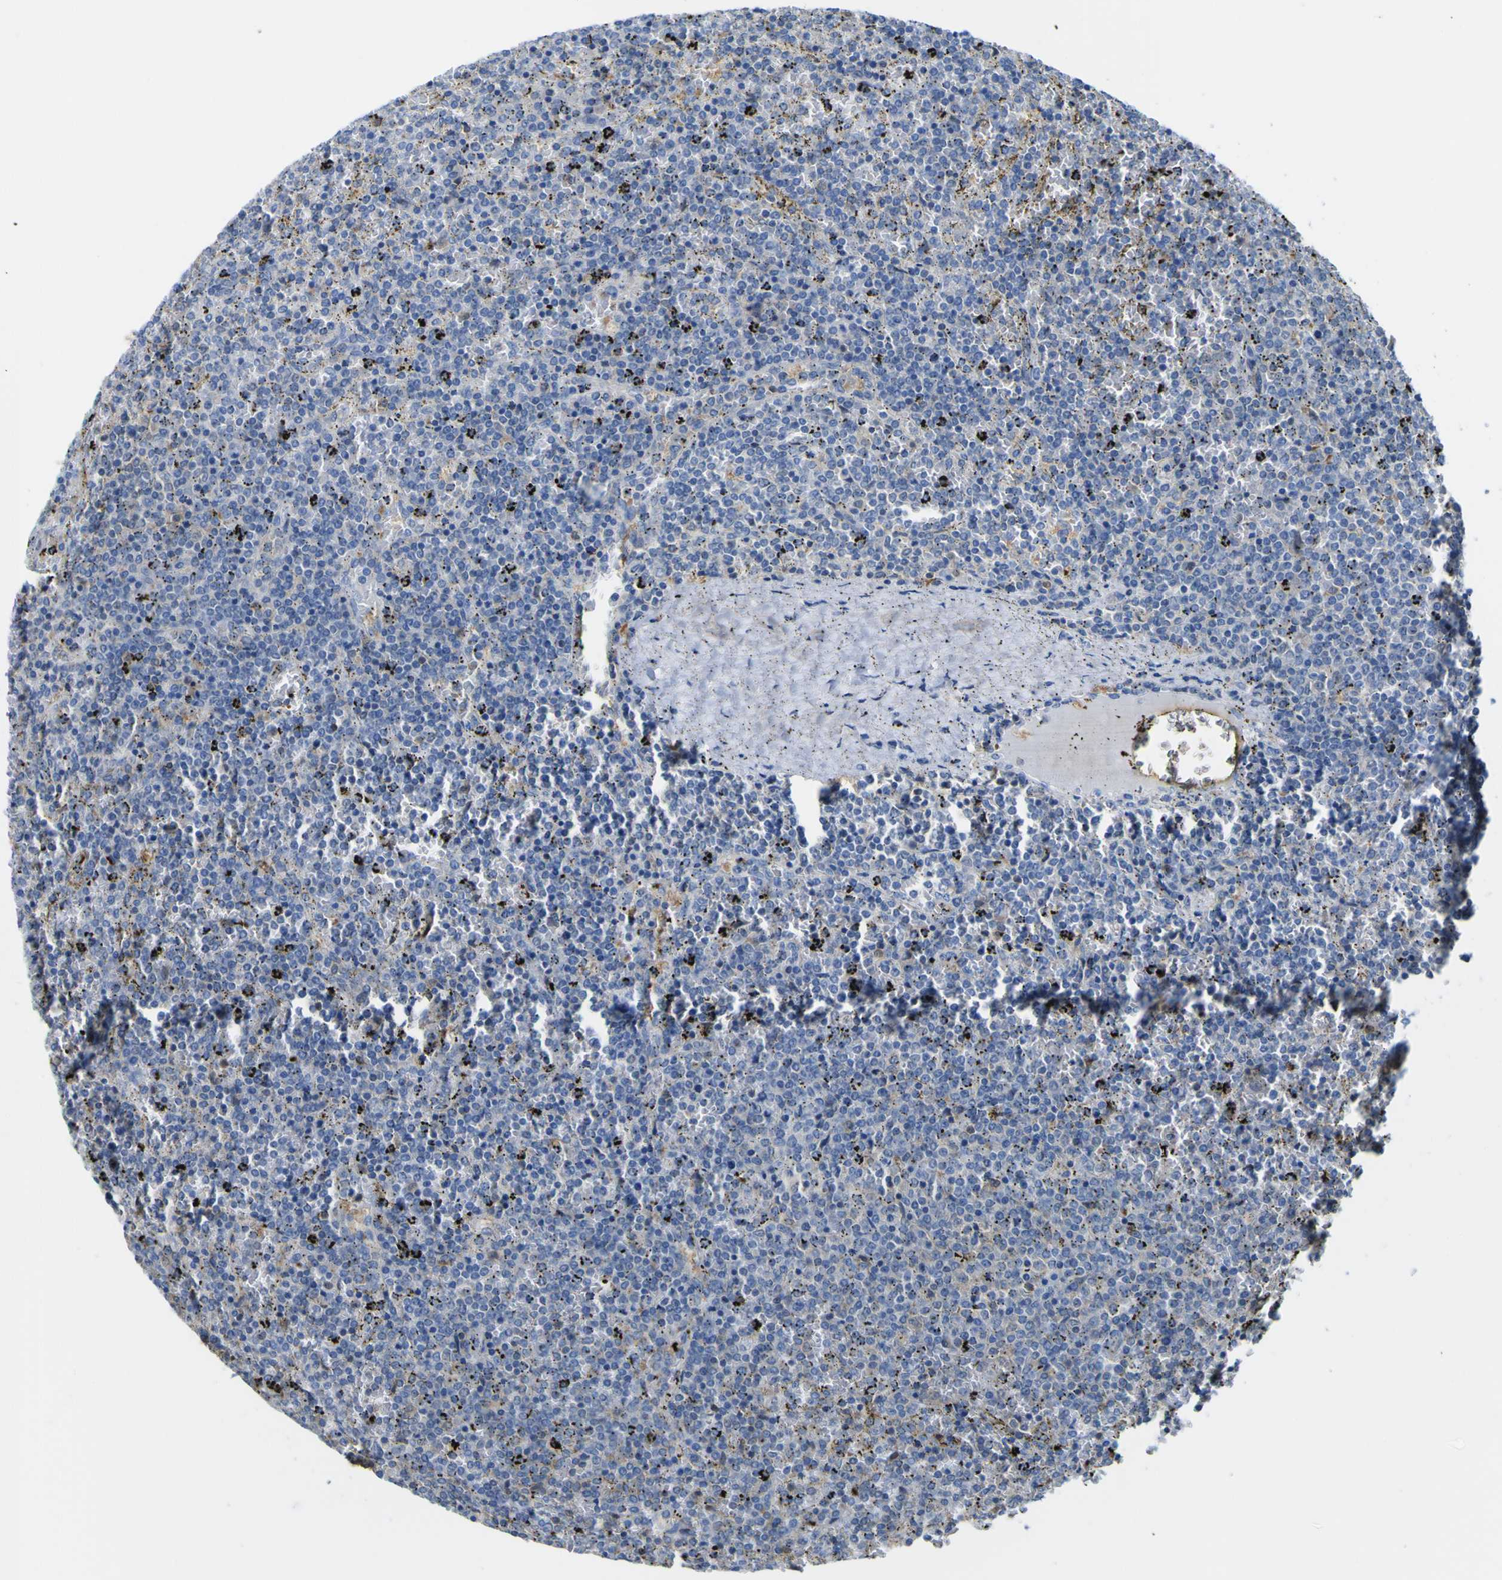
{"staining": {"intensity": "negative", "quantity": "none", "location": "none"}, "tissue": "lymphoma", "cell_type": "Tumor cells", "image_type": "cancer", "snomed": [{"axis": "morphology", "description": "Malignant lymphoma, non-Hodgkin's type, Low grade"}, {"axis": "topography", "description": "Spleen"}], "caption": "Image shows no significant protein staining in tumor cells of lymphoma.", "gene": "ABHD3", "patient": {"sex": "female", "age": 77}}